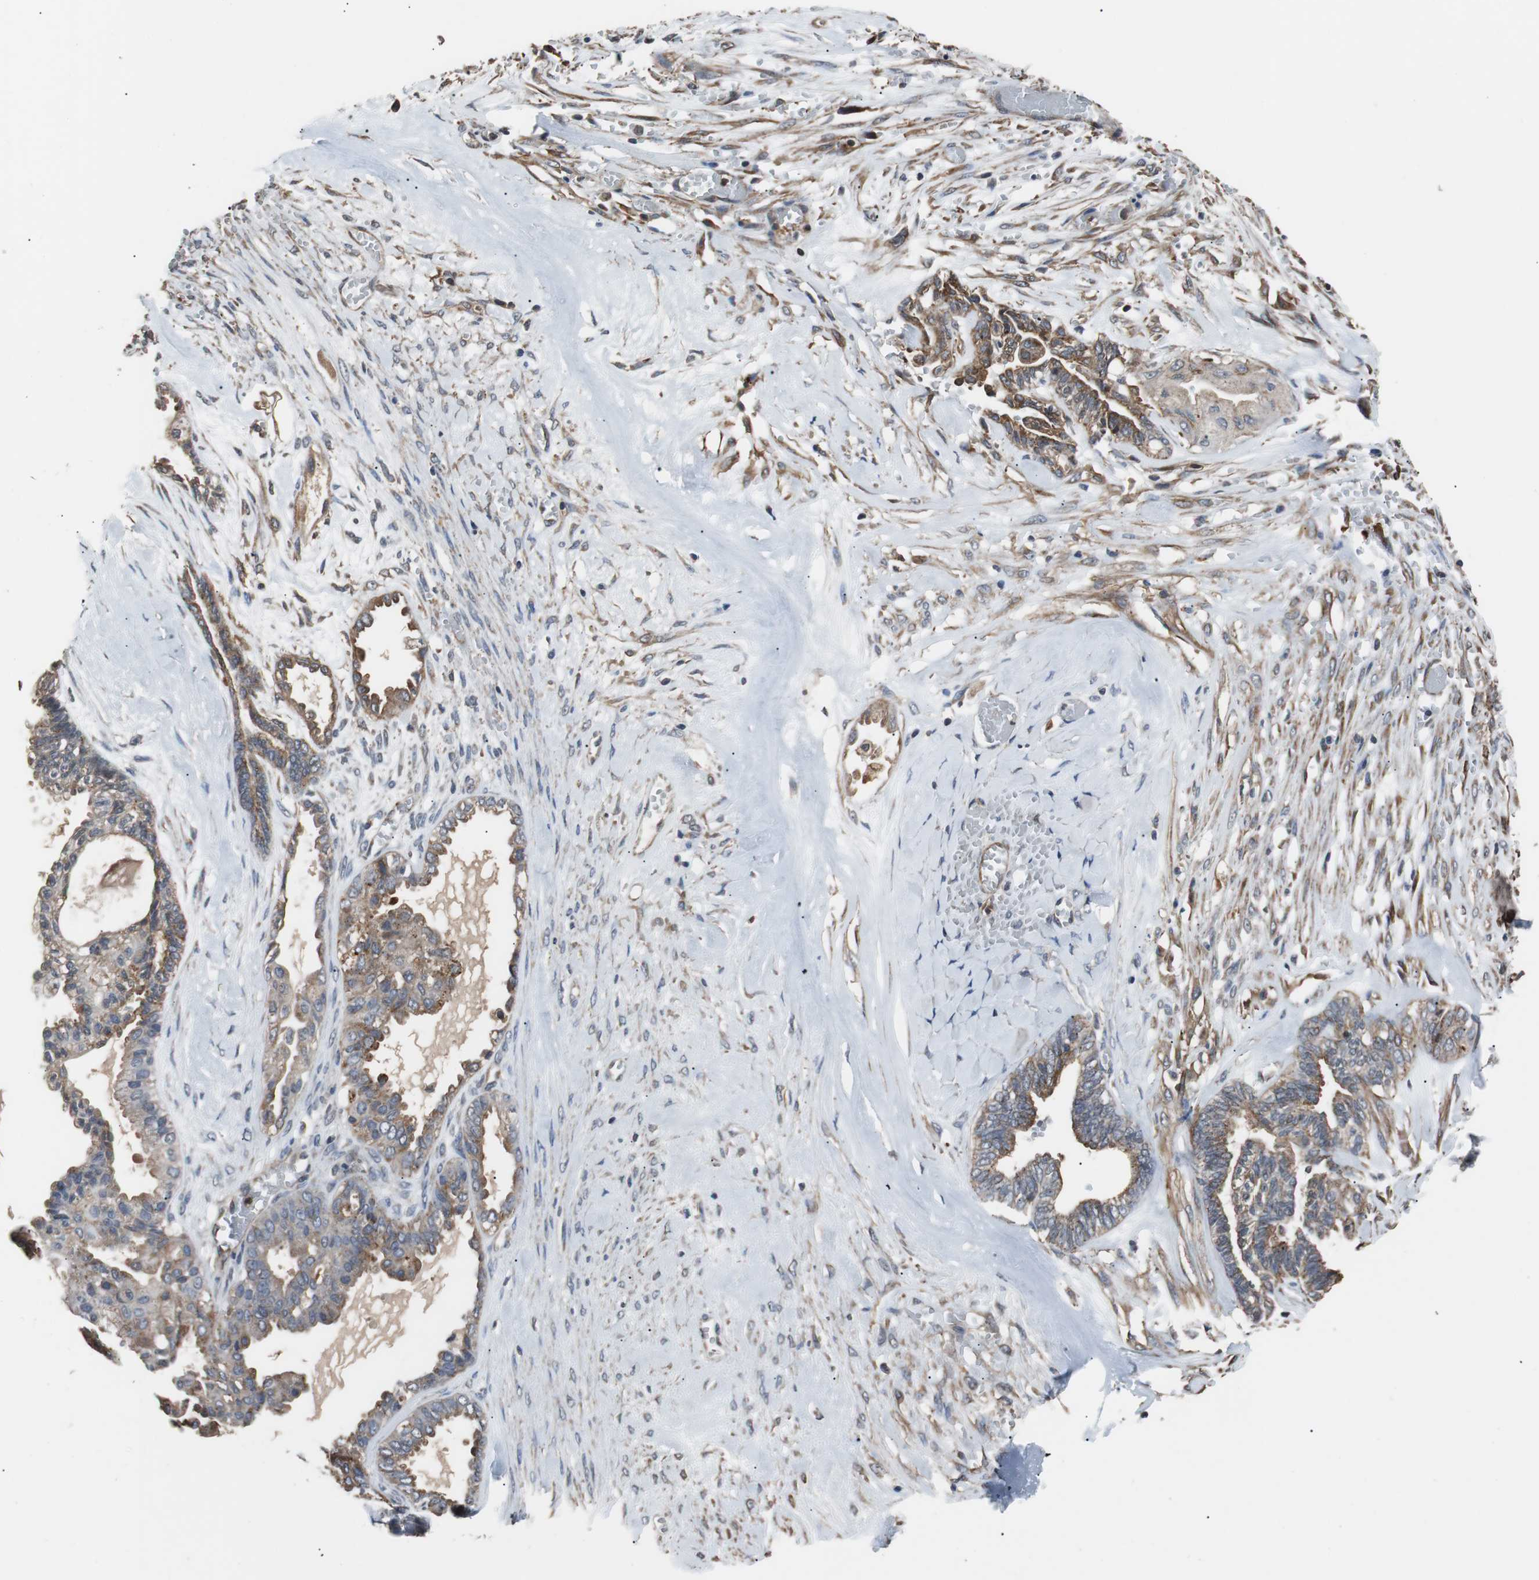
{"staining": {"intensity": "strong", "quantity": "25%-75%", "location": "cytoplasmic/membranous"}, "tissue": "ovarian cancer", "cell_type": "Tumor cells", "image_type": "cancer", "snomed": [{"axis": "morphology", "description": "Carcinoma, NOS"}, {"axis": "morphology", "description": "Carcinoma, endometroid"}, {"axis": "topography", "description": "Ovary"}], "caption": "Immunohistochemical staining of carcinoma (ovarian) shows strong cytoplasmic/membranous protein positivity in approximately 25%-75% of tumor cells.", "gene": "PITRM1", "patient": {"sex": "female", "age": 50}}